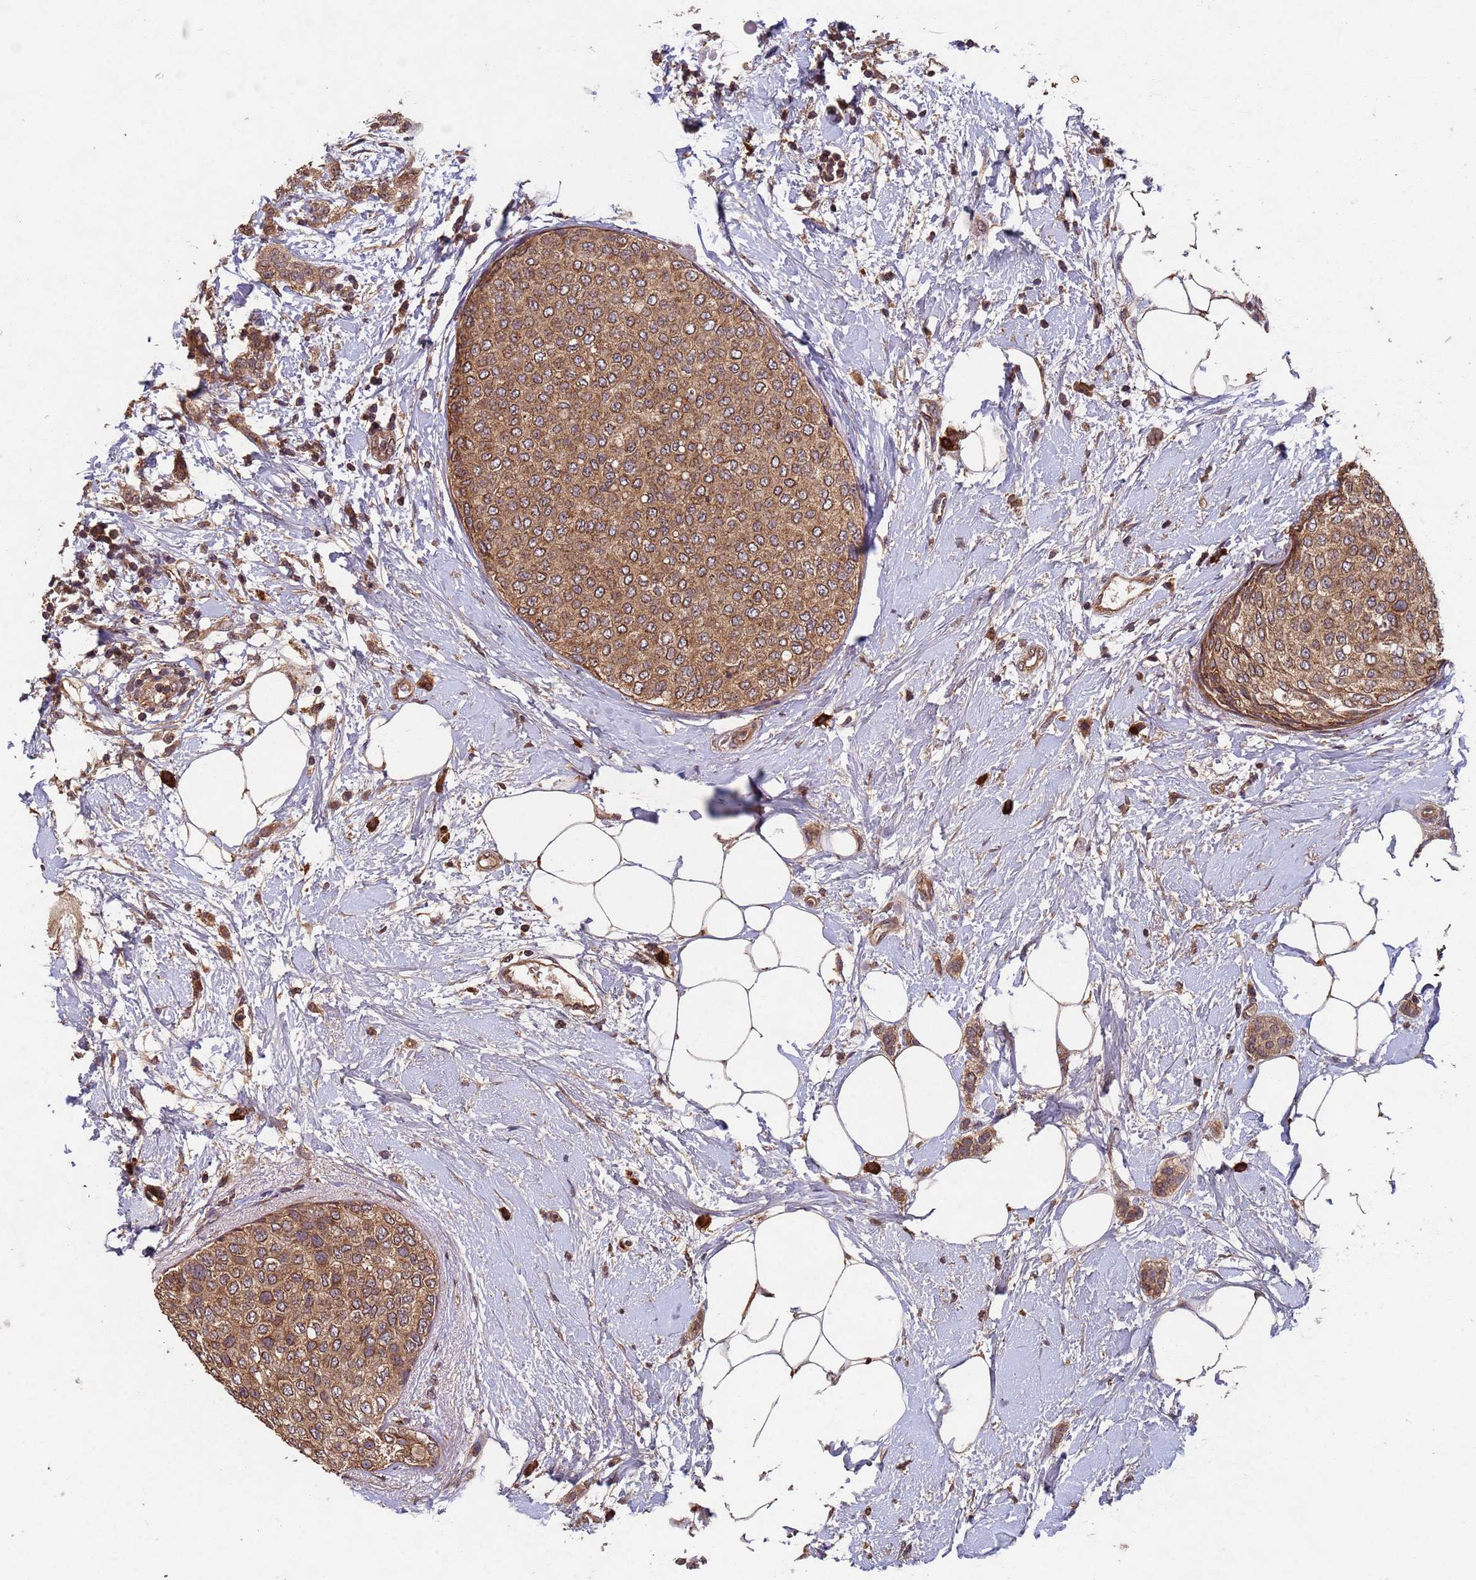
{"staining": {"intensity": "moderate", "quantity": ">75%", "location": "cytoplasmic/membranous"}, "tissue": "breast cancer", "cell_type": "Tumor cells", "image_type": "cancer", "snomed": [{"axis": "morphology", "description": "Duct carcinoma"}, {"axis": "topography", "description": "Breast"}], "caption": "Invasive ductal carcinoma (breast) stained for a protein (brown) demonstrates moderate cytoplasmic/membranous positive expression in about >75% of tumor cells.", "gene": "FASTKD1", "patient": {"sex": "female", "age": 72}}